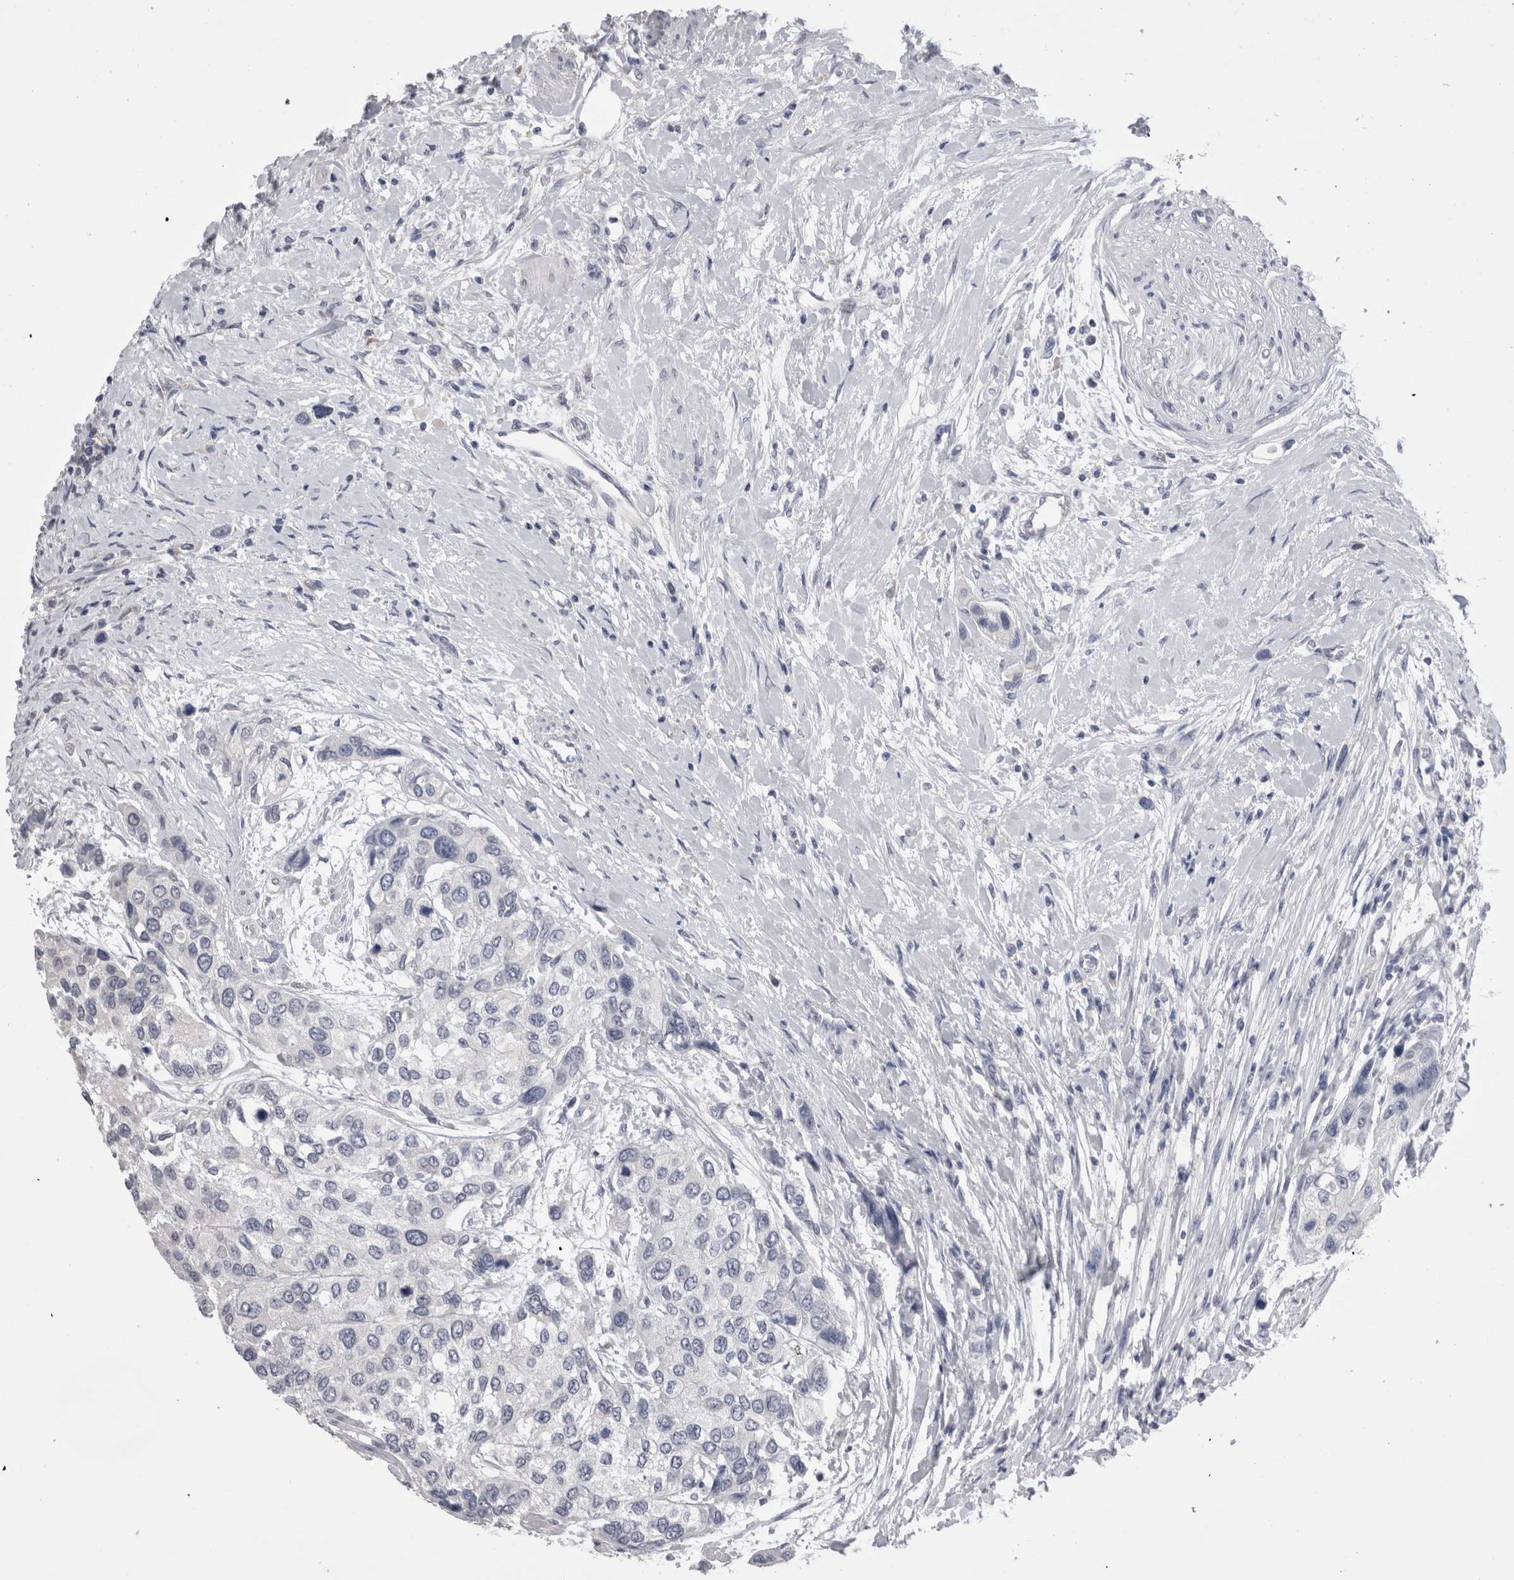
{"staining": {"intensity": "negative", "quantity": "none", "location": "none"}, "tissue": "urothelial cancer", "cell_type": "Tumor cells", "image_type": "cancer", "snomed": [{"axis": "morphology", "description": "Urothelial carcinoma, High grade"}, {"axis": "topography", "description": "Urinary bladder"}], "caption": "Immunohistochemistry (IHC) of urothelial carcinoma (high-grade) reveals no positivity in tumor cells.", "gene": "CDHR5", "patient": {"sex": "female", "age": 56}}